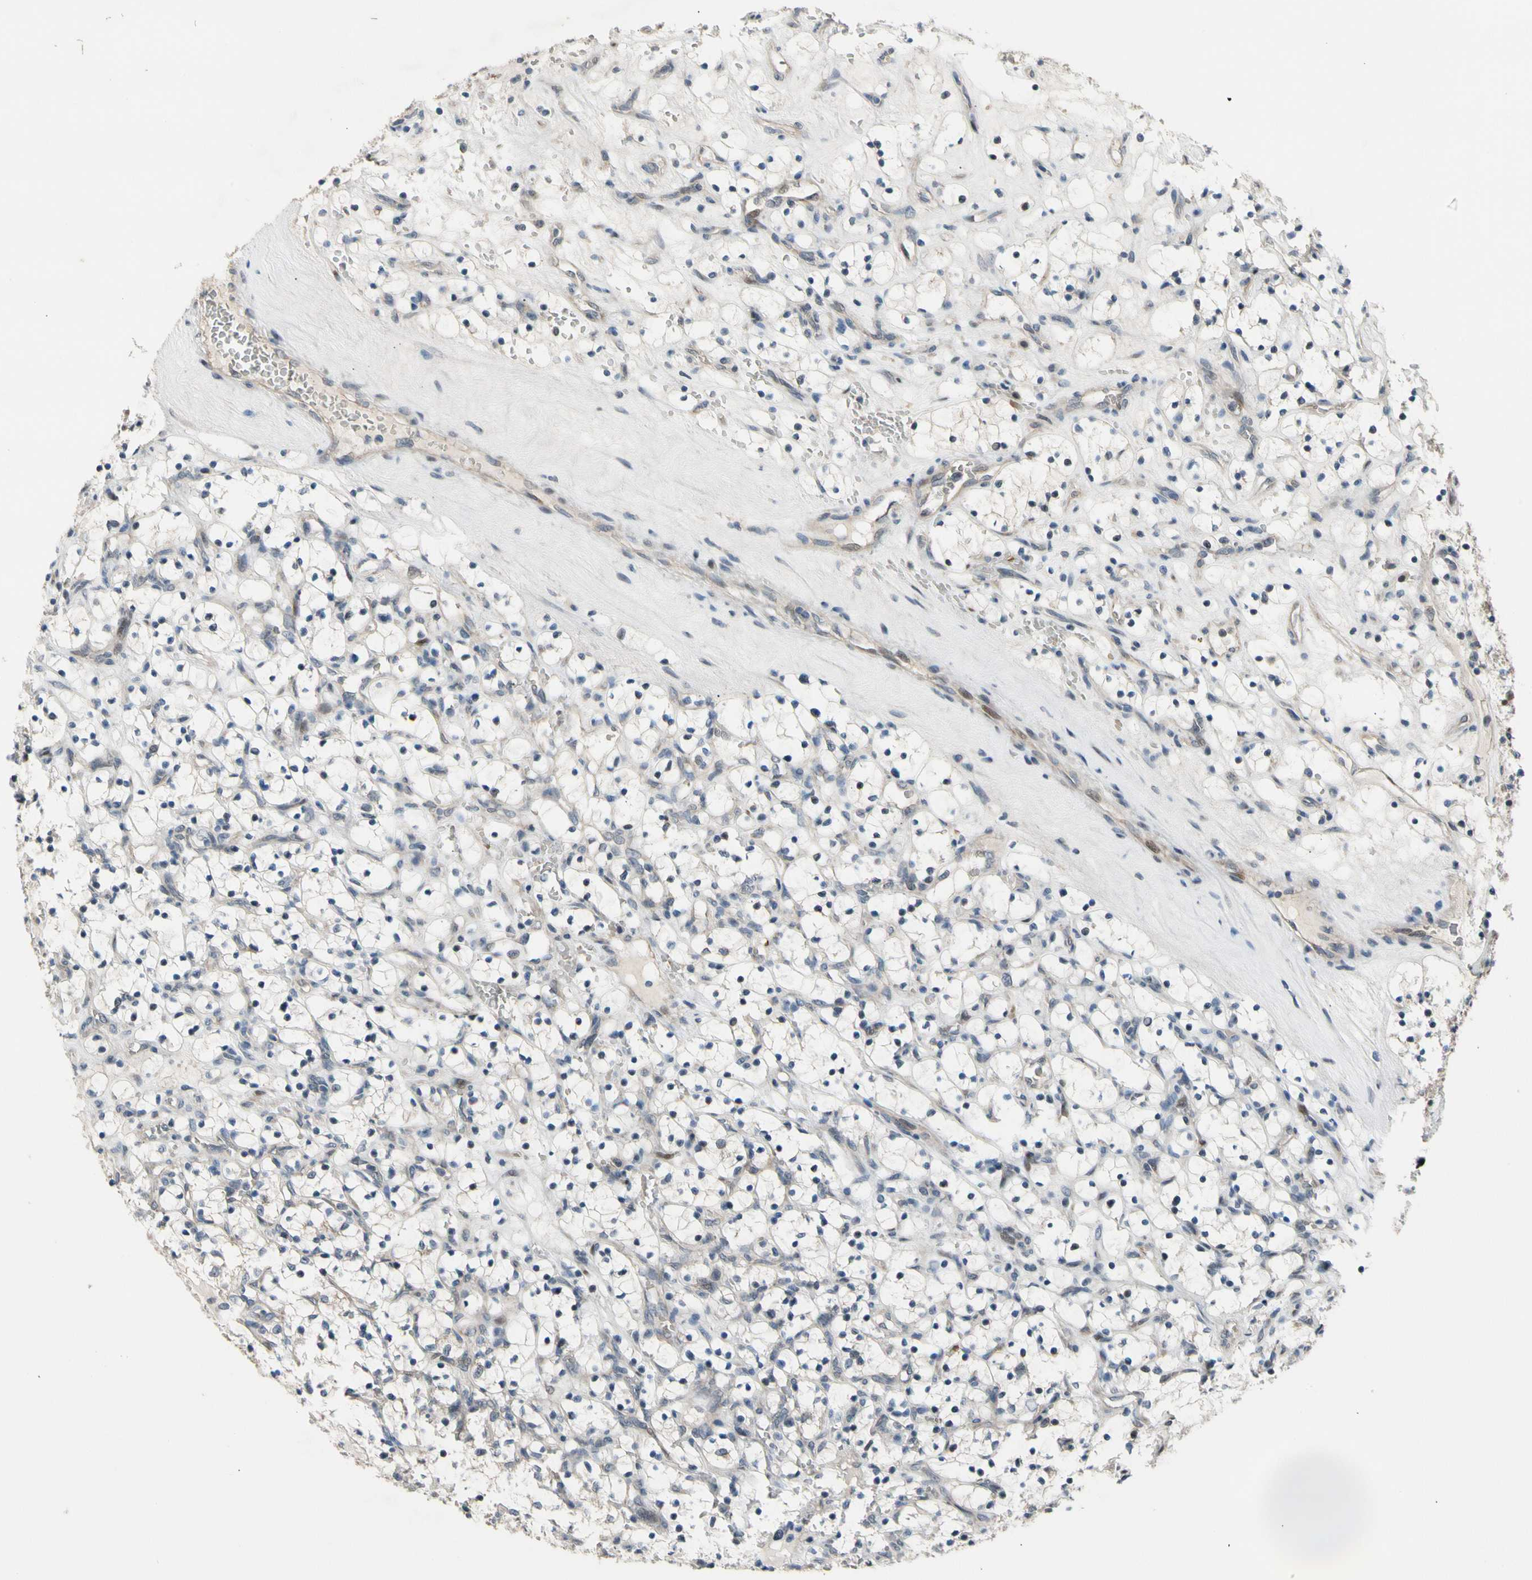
{"staining": {"intensity": "weak", "quantity": "<25%", "location": "nuclear"}, "tissue": "renal cancer", "cell_type": "Tumor cells", "image_type": "cancer", "snomed": [{"axis": "morphology", "description": "Adenocarcinoma, NOS"}, {"axis": "topography", "description": "Kidney"}], "caption": "A high-resolution histopathology image shows IHC staining of renal cancer, which demonstrates no significant expression in tumor cells. (DAB immunohistochemistry (IHC) visualized using brightfield microscopy, high magnification).", "gene": "ZNF184", "patient": {"sex": "female", "age": 69}}